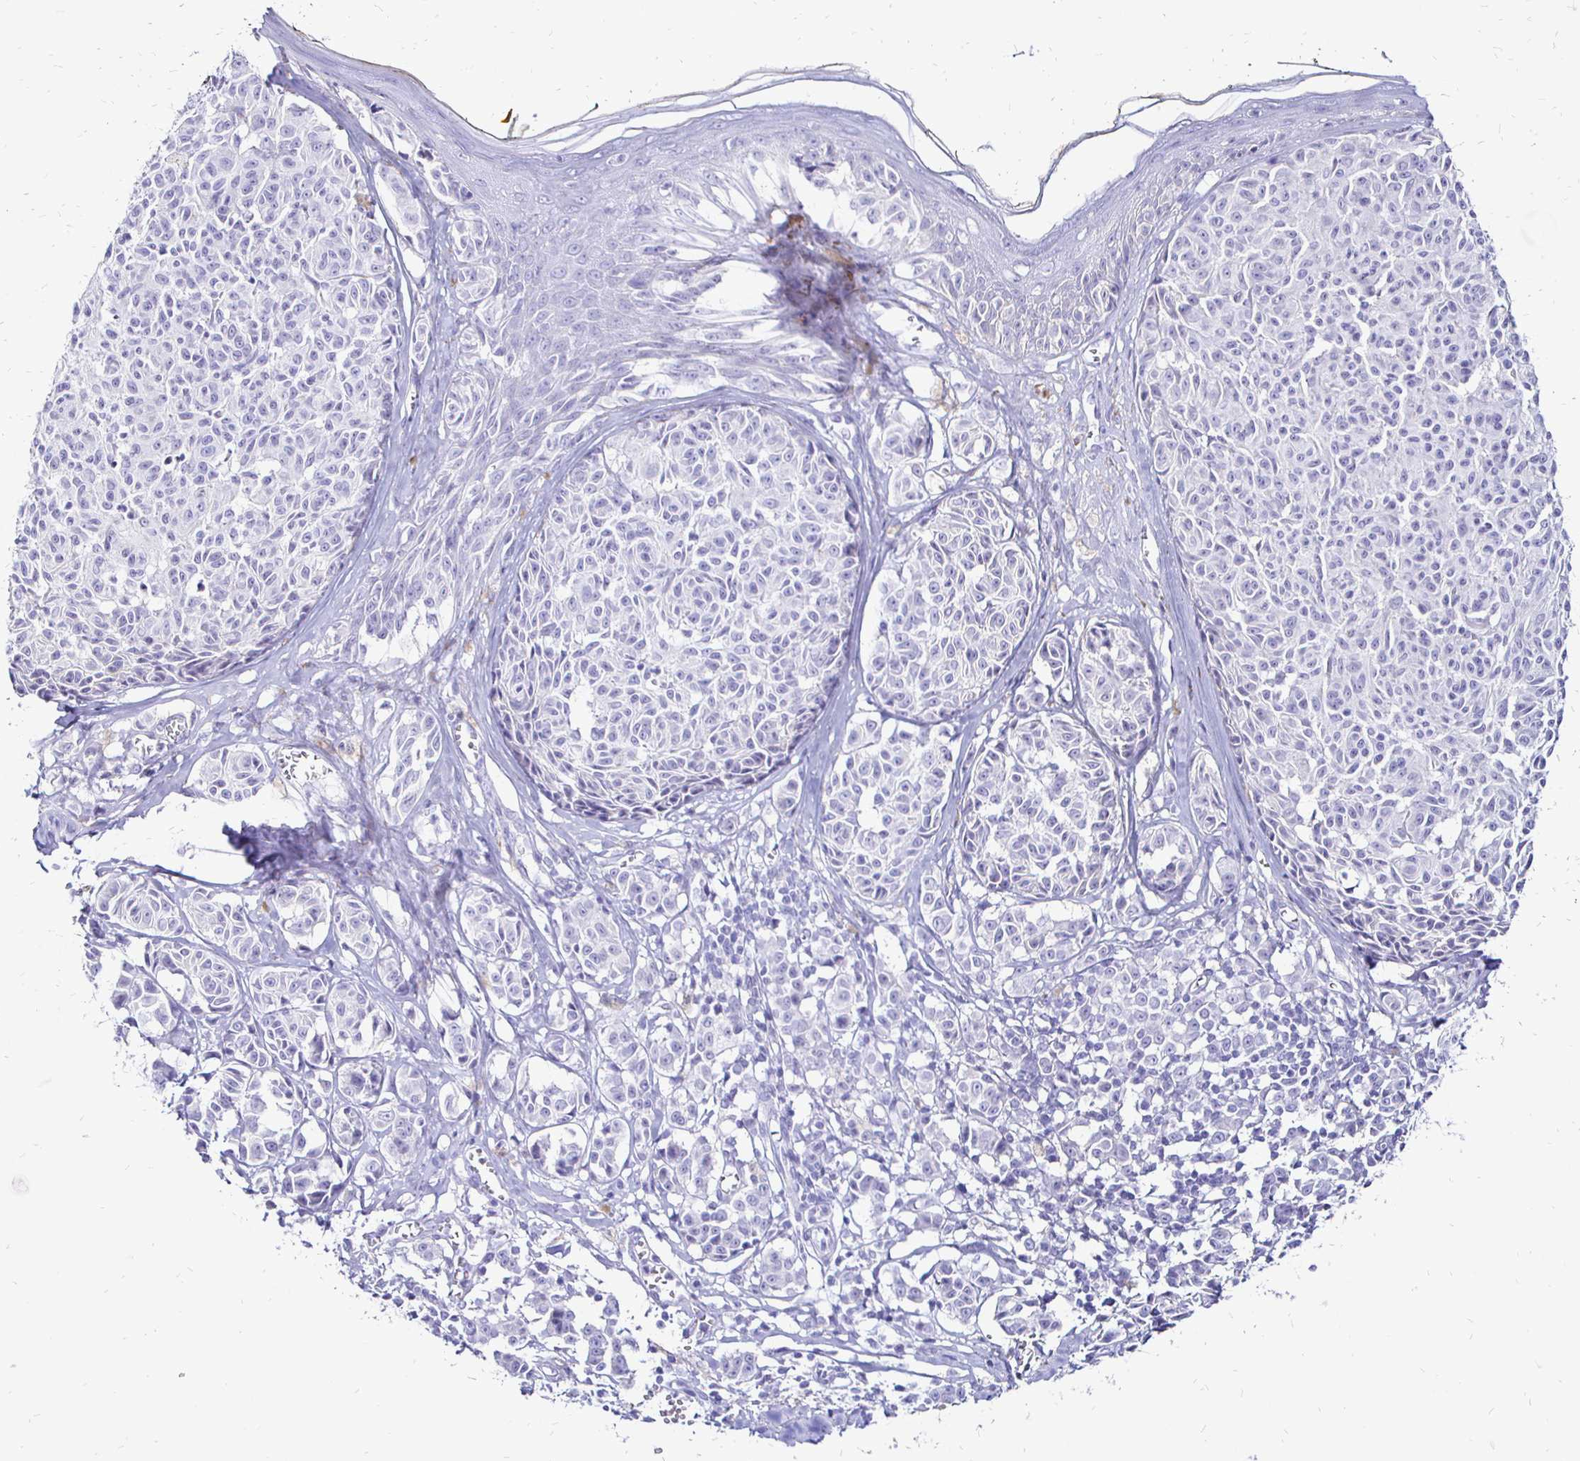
{"staining": {"intensity": "negative", "quantity": "none", "location": "none"}, "tissue": "melanoma", "cell_type": "Tumor cells", "image_type": "cancer", "snomed": [{"axis": "morphology", "description": "Malignant melanoma, NOS"}, {"axis": "topography", "description": "Skin"}], "caption": "Immunohistochemical staining of melanoma displays no significant expression in tumor cells.", "gene": "IRGC", "patient": {"sex": "female", "age": 43}}